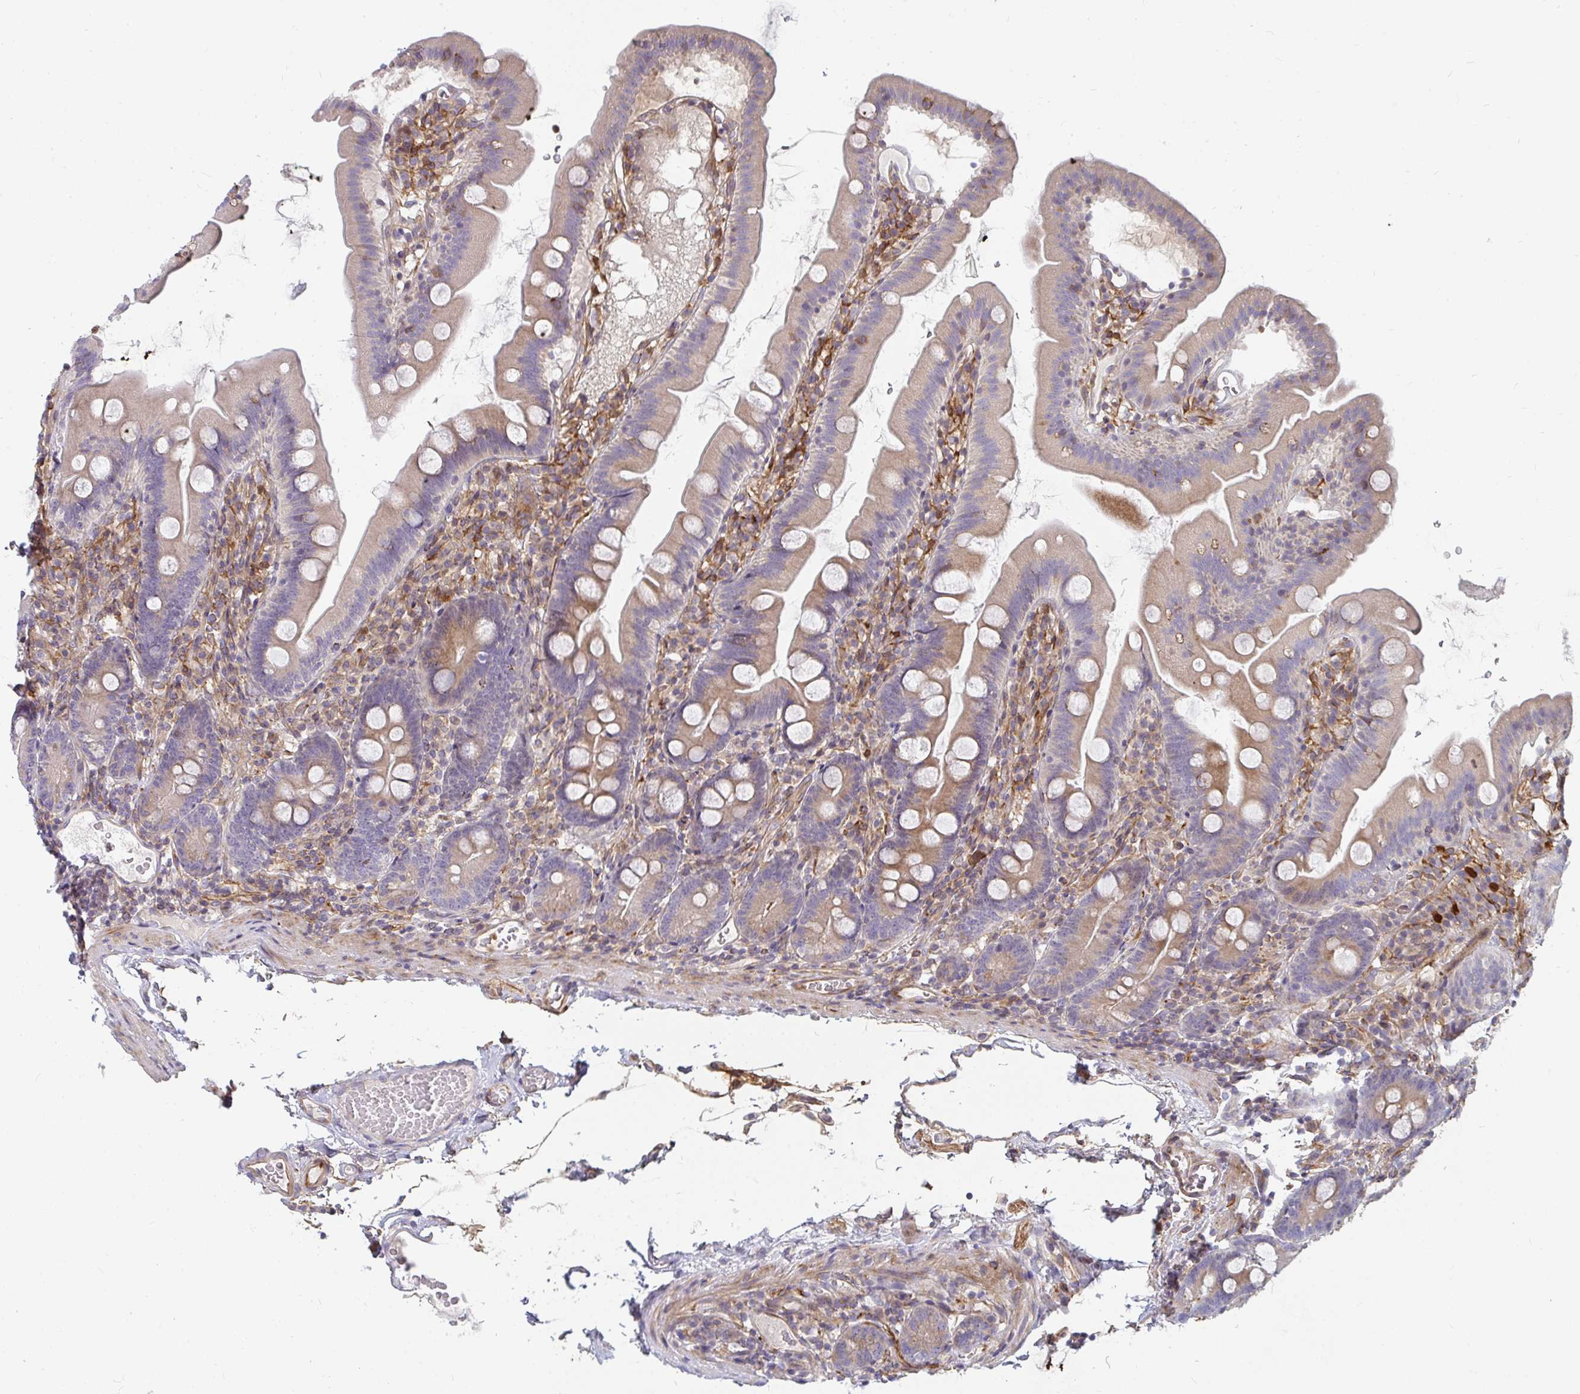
{"staining": {"intensity": "weak", "quantity": "25%-75%", "location": "cytoplasmic/membranous"}, "tissue": "duodenum", "cell_type": "Glandular cells", "image_type": "normal", "snomed": [{"axis": "morphology", "description": "Normal tissue, NOS"}, {"axis": "topography", "description": "Duodenum"}], "caption": "Brown immunohistochemical staining in normal human duodenum reveals weak cytoplasmic/membranous staining in about 25%-75% of glandular cells.", "gene": "CSF3R", "patient": {"sex": "female", "age": 67}}